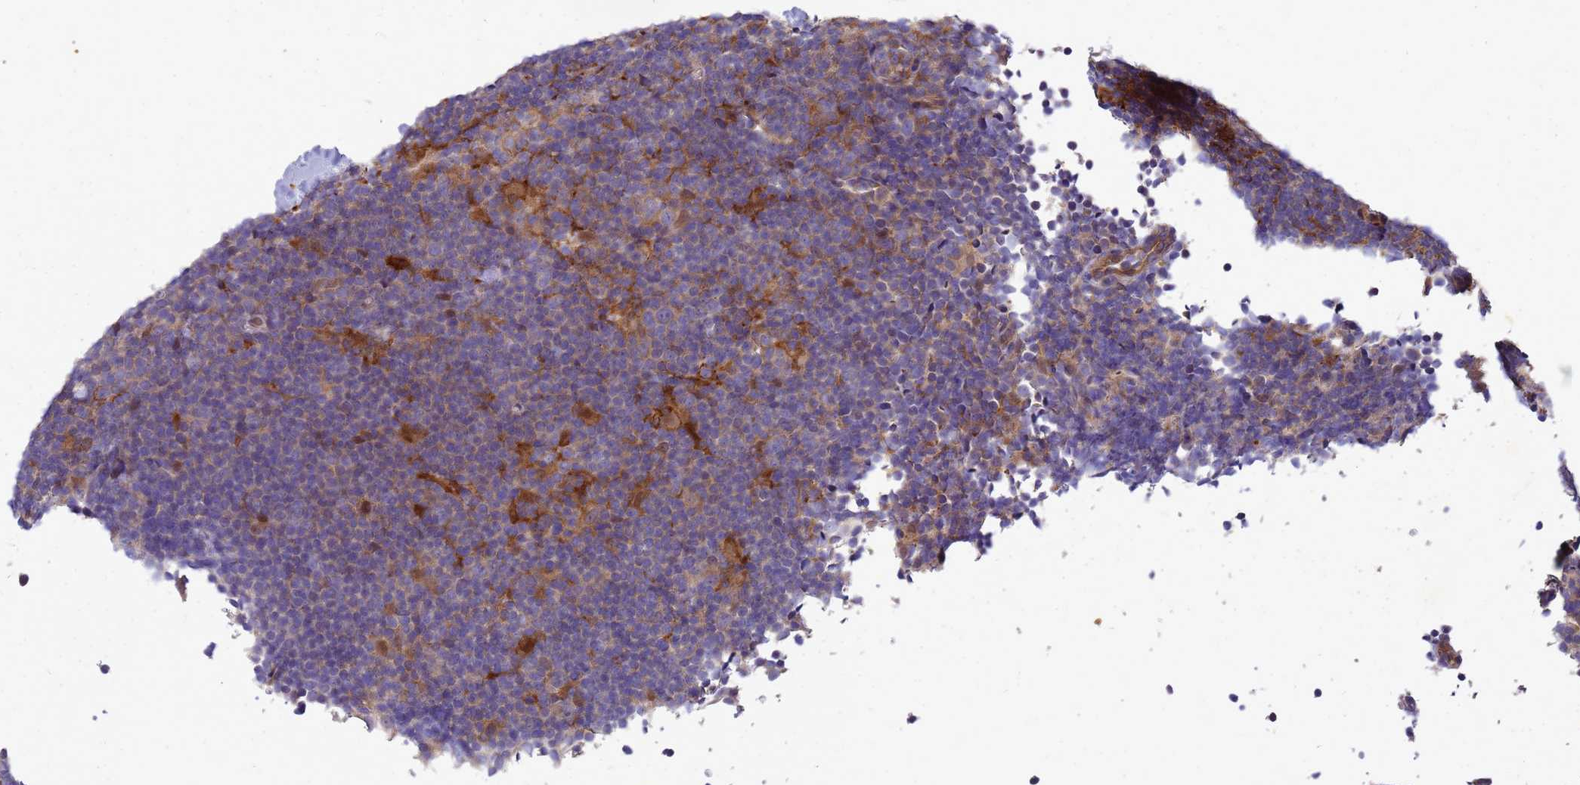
{"staining": {"intensity": "weak", "quantity": "25%-75%", "location": "cytoplasmic/membranous"}, "tissue": "lymphoma", "cell_type": "Tumor cells", "image_type": "cancer", "snomed": [{"axis": "morphology", "description": "Hodgkin's disease, NOS"}, {"axis": "topography", "description": "Lymph node"}], "caption": "Immunohistochemistry (IHC) image of human lymphoma stained for a protein (brown), which reveals low levels of weak cytoplasmic/membranous expression in about 25%-75% of tumor cells.", "gene": "RNF215", "patient": {"sex": "female", "age": 57}}